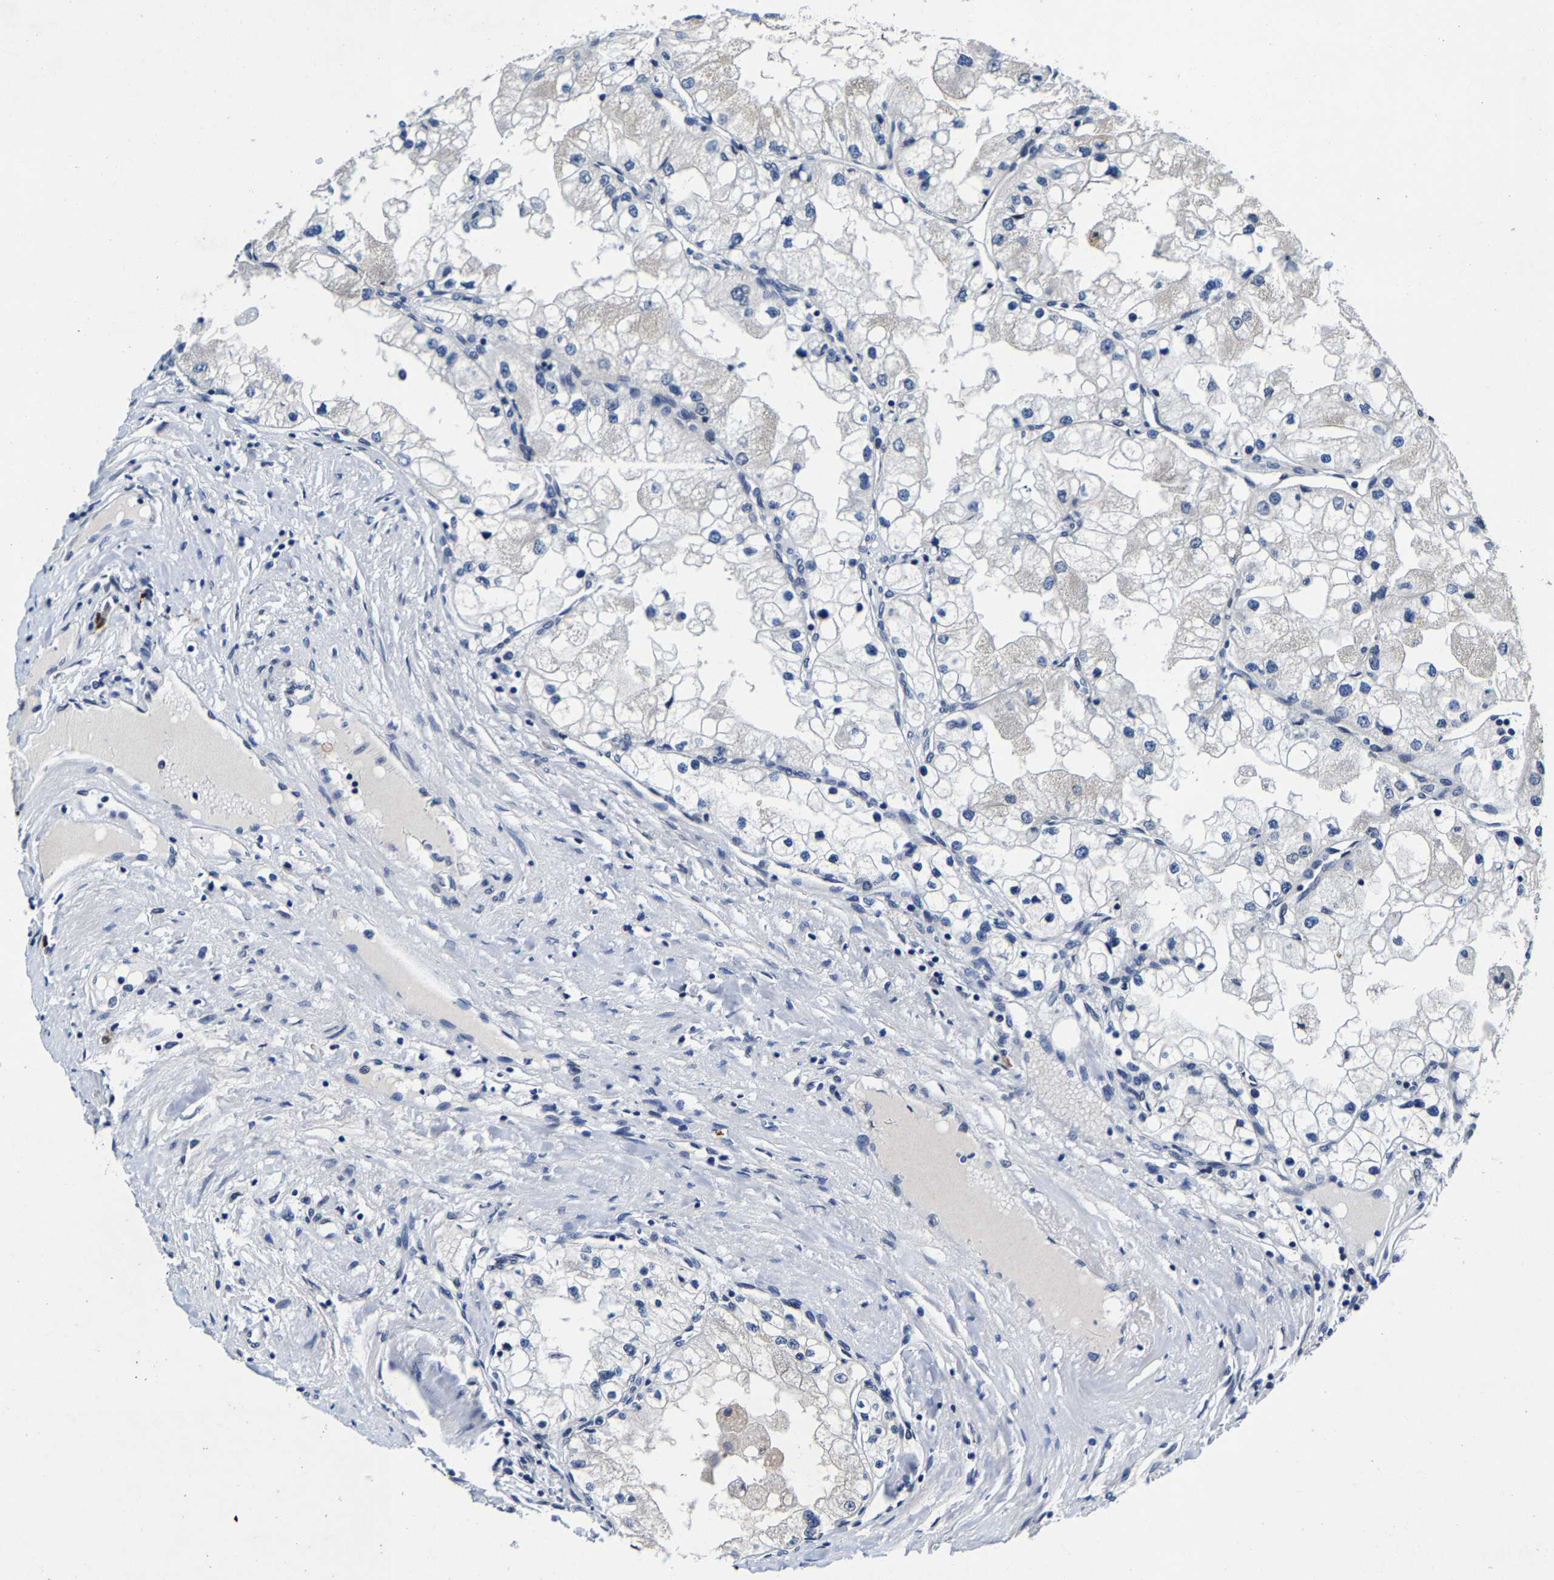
{"staining": {"intensity": "negative", "quantity": "none", "location": "none"}, "tissue": "renal cancer", "cell_type": "Tumor cells", "image_type": "cancer", "snomed": [{"axis": "morphology", "description": "Adenocarcinoma, NOS"}, {"axis": "topography", "description": "Kidney"}], "caption": "Photomicrograph shows no protein staining in tumor cells of renal cancer tissue. (Brightfield microscopy of DAB immunohistochemistry at high magnification).", "gene": "UBN2", "patient": {"sex": "male", "age": 68}}